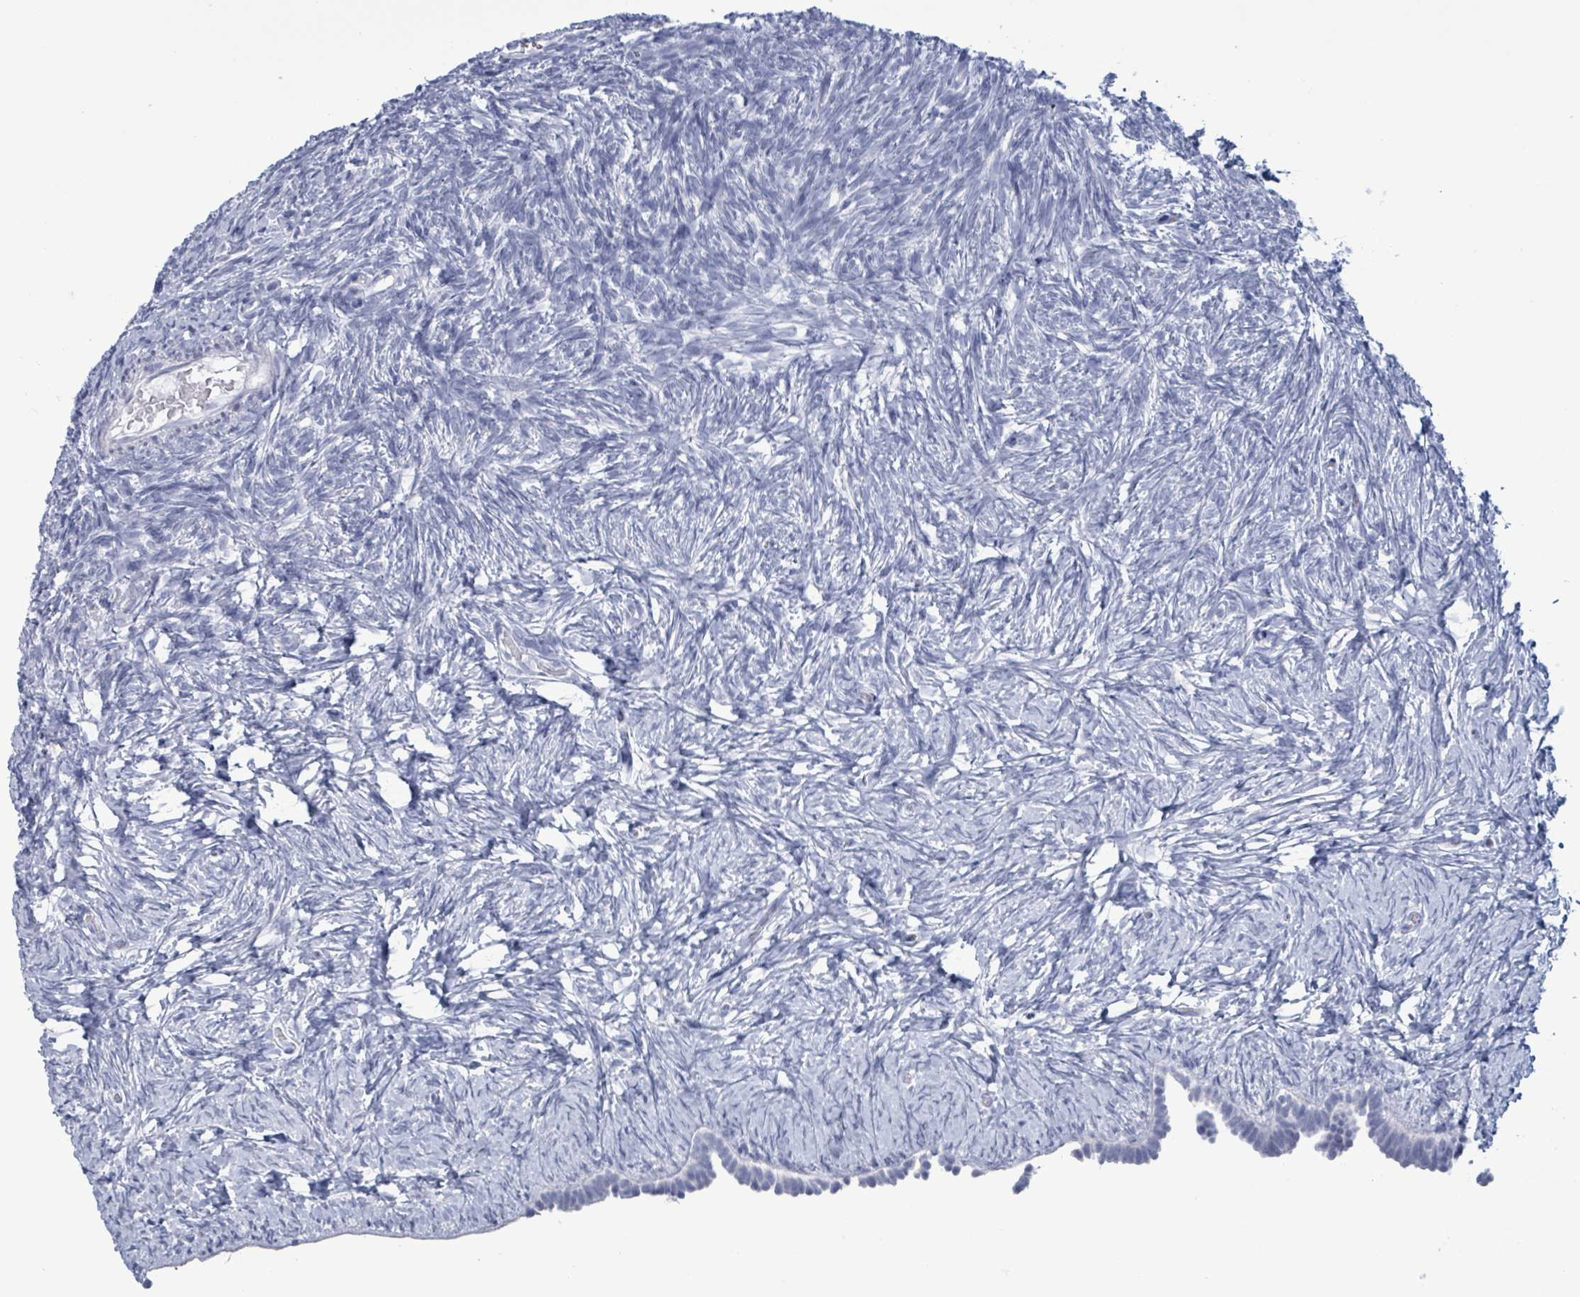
{"staining": {"intensity": "negative", "quantity": "none", "location": "none"}, "tissue": "ovary", "cell_type": "Ovarian stroma cells", "image_type": "normal", "snomed": [{"axis": "morphology", "description": "Normal tissue, NOS"}, {"axis": "topography", "description": "Ovary"}], "caption": "Image shows no significant protein positivity in ovarian stroma cells of benign ovary. (Stains: DAB (3,3'-diaminobenzidine) IHC with hematoxylin counter stain, Microscopy: brightfield microscopy at high magnification).", "gene": "NKX2", "patient": {"sex": "female", "age": 39}}